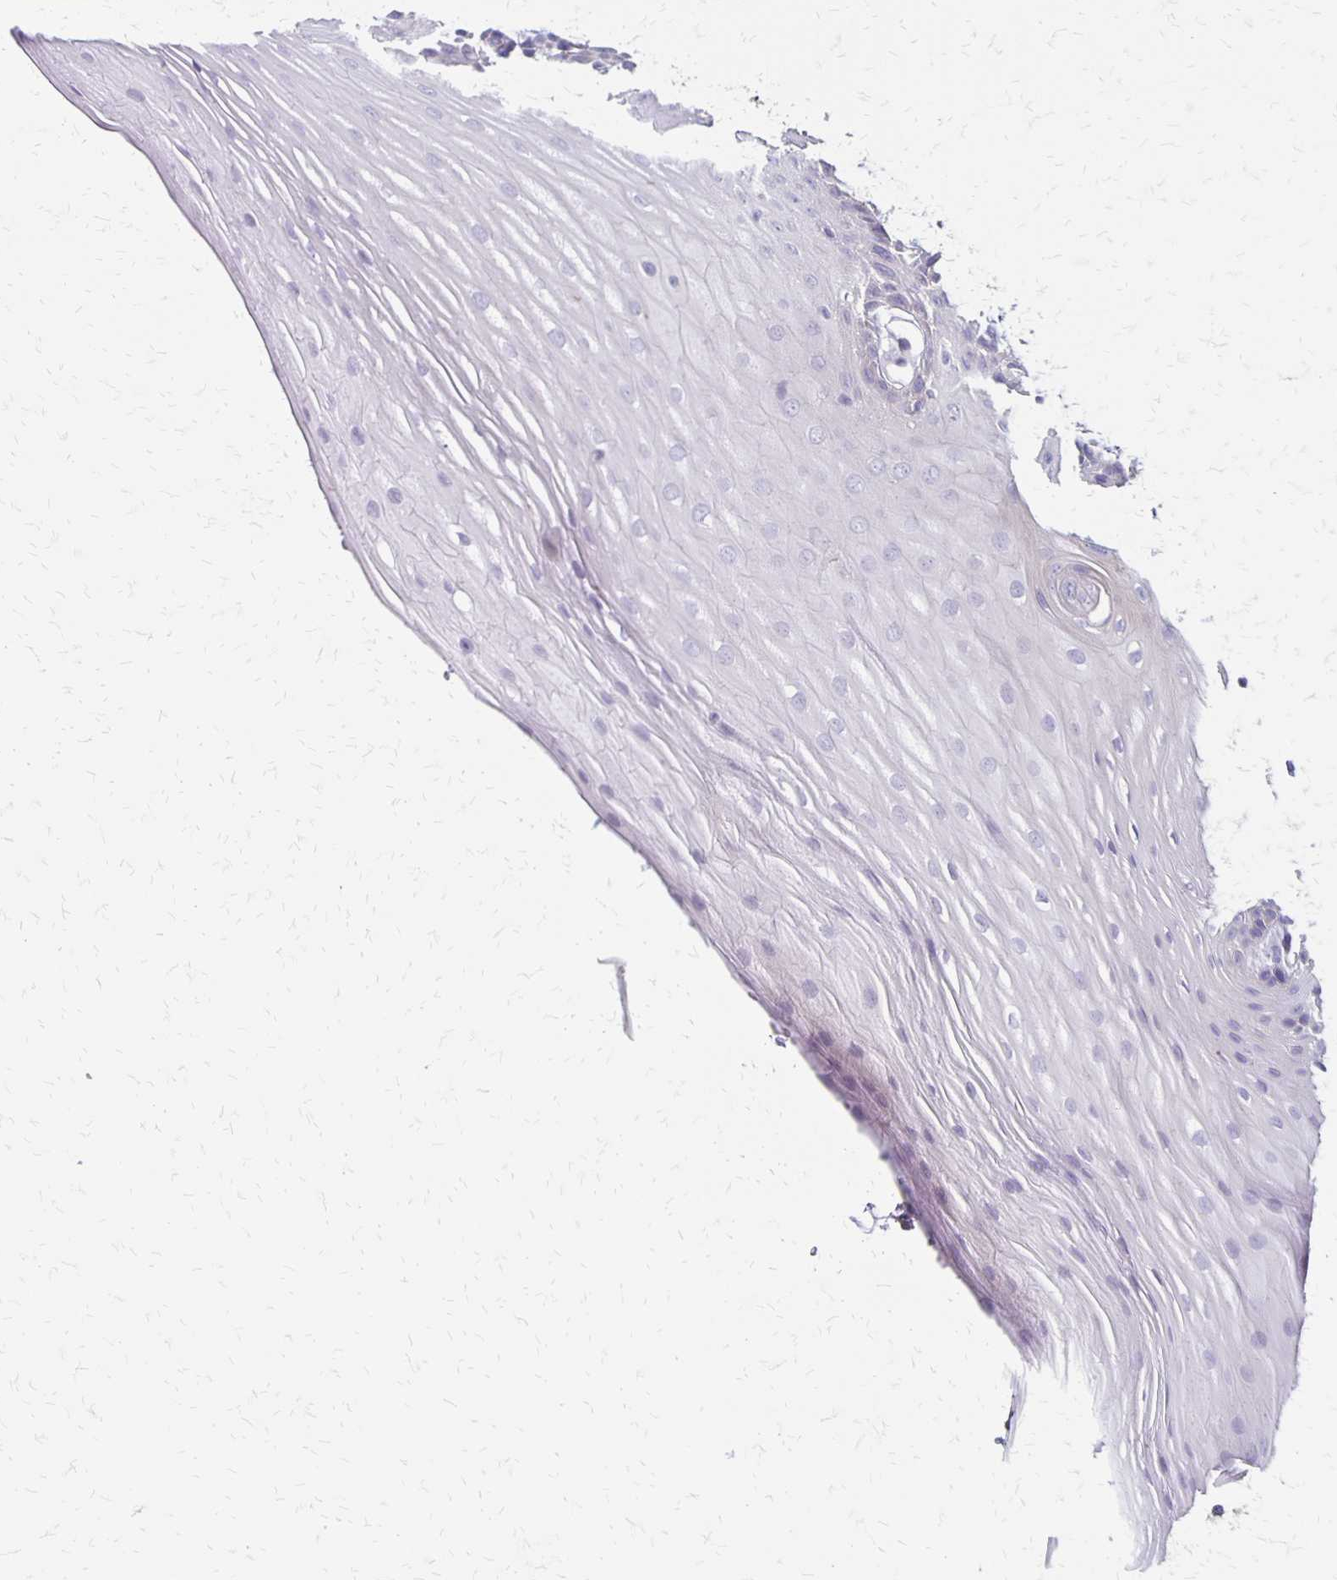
{"staining": {"intensity": "negative", "quantity": "none", "location": "none"}, "tissue": "oral mucosa", "cell_type": "Squamous epithelial cells", "image_type": "normal", "snomed": [{"axis": "morphology", "description": "Normal tissue, NOS"}, {"axis": "topography", "description": "Oral tissue"}], "caption": "The IHC image has no significant positivity in squamous epithelial cells of oral mucosa. (DAB (3,3'-diaminobenzidine) immunohistochemistry (IHC) with hematoxylin counter stain).", "gene": "HOMER1", "patient": {"sex": "female", "age": 81}}